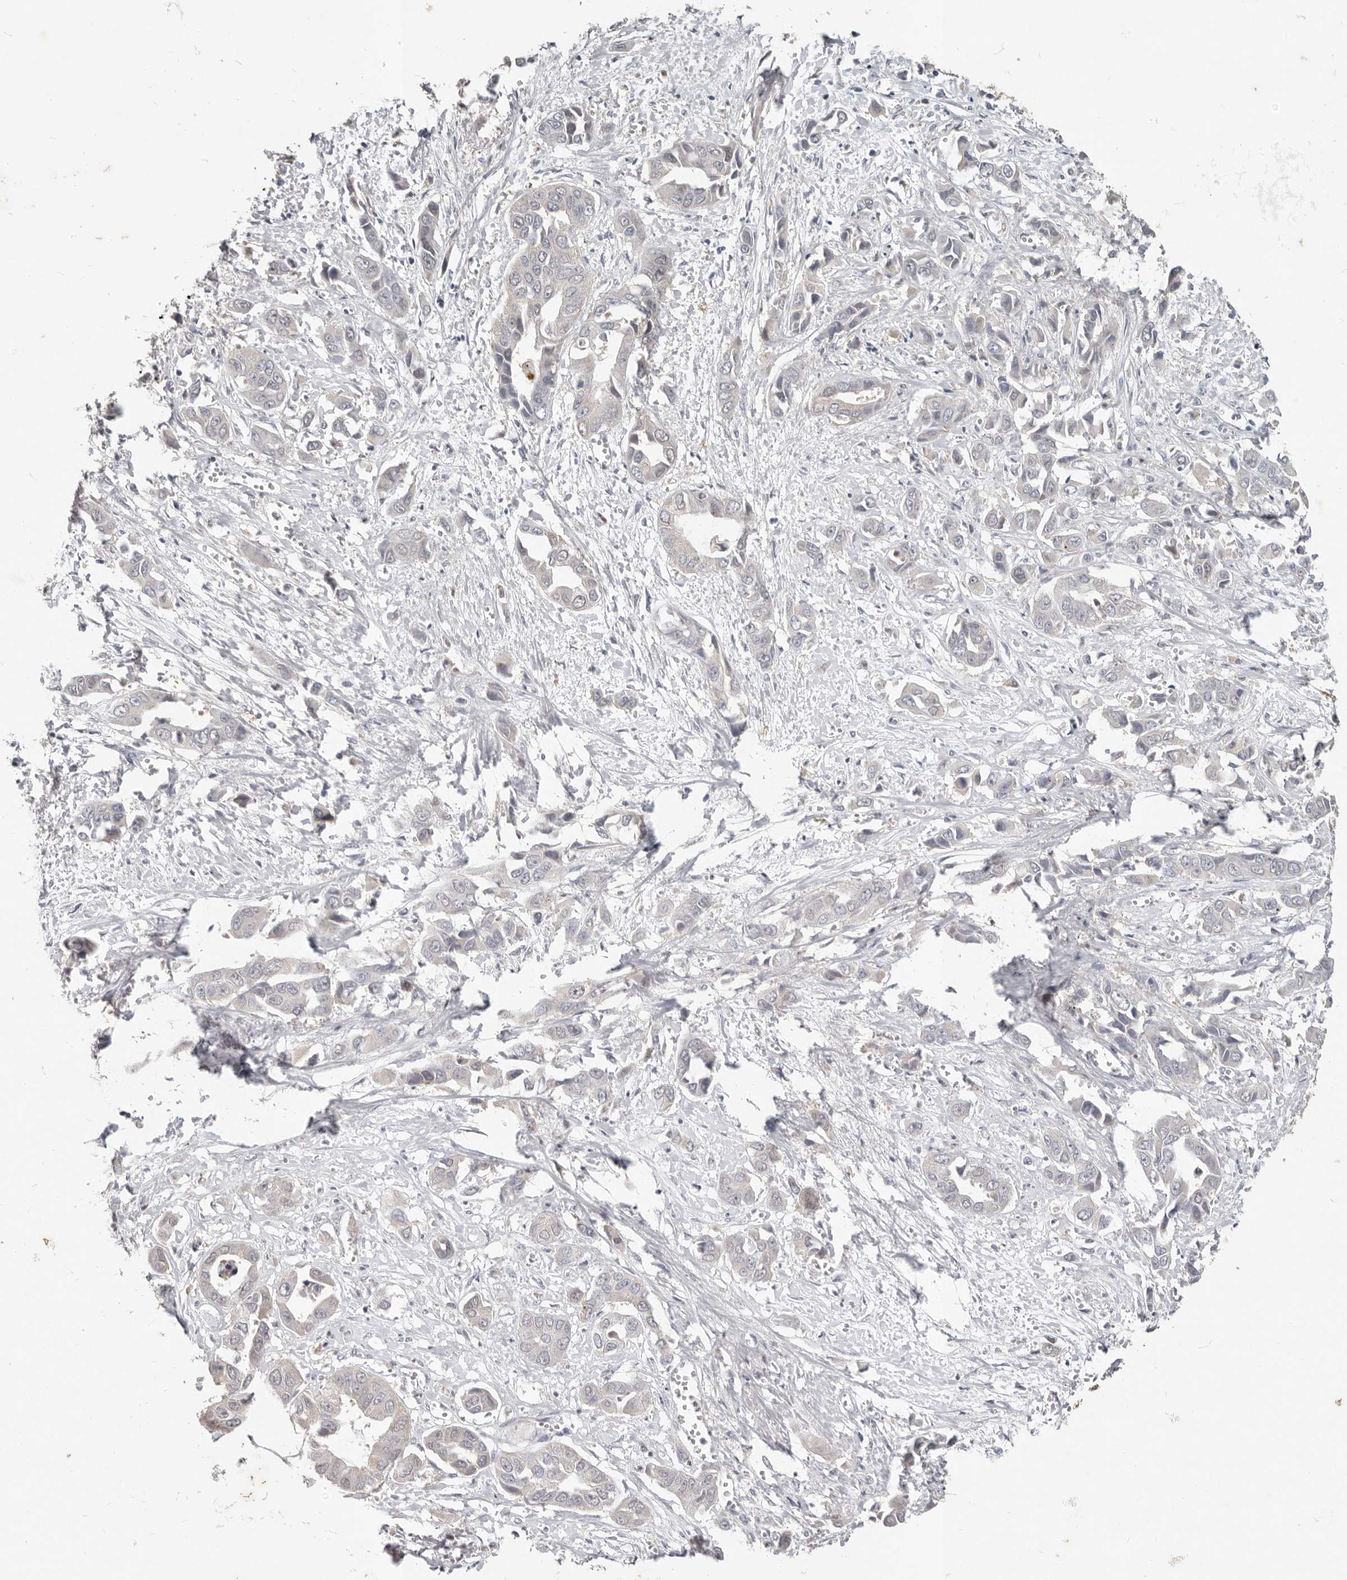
{"staining": {"intensity": "negative", "quantity": "none", "location": "none"}, "tissue": "liver cancer", "cell_type": "Tumor cells", "image_type": "cancer", "snomed": [{"axis": "morphology", "description": "Cholangiocarcinoma"}, {"axis": "topography", "description": "Liver"}], "caption": "Photomicrograph shows no protein staining in tumor cells of cholangiocarcinoma (liver) tissue.", "gene": "WDR77", "patient": {"sex": "female", "age": 52}}